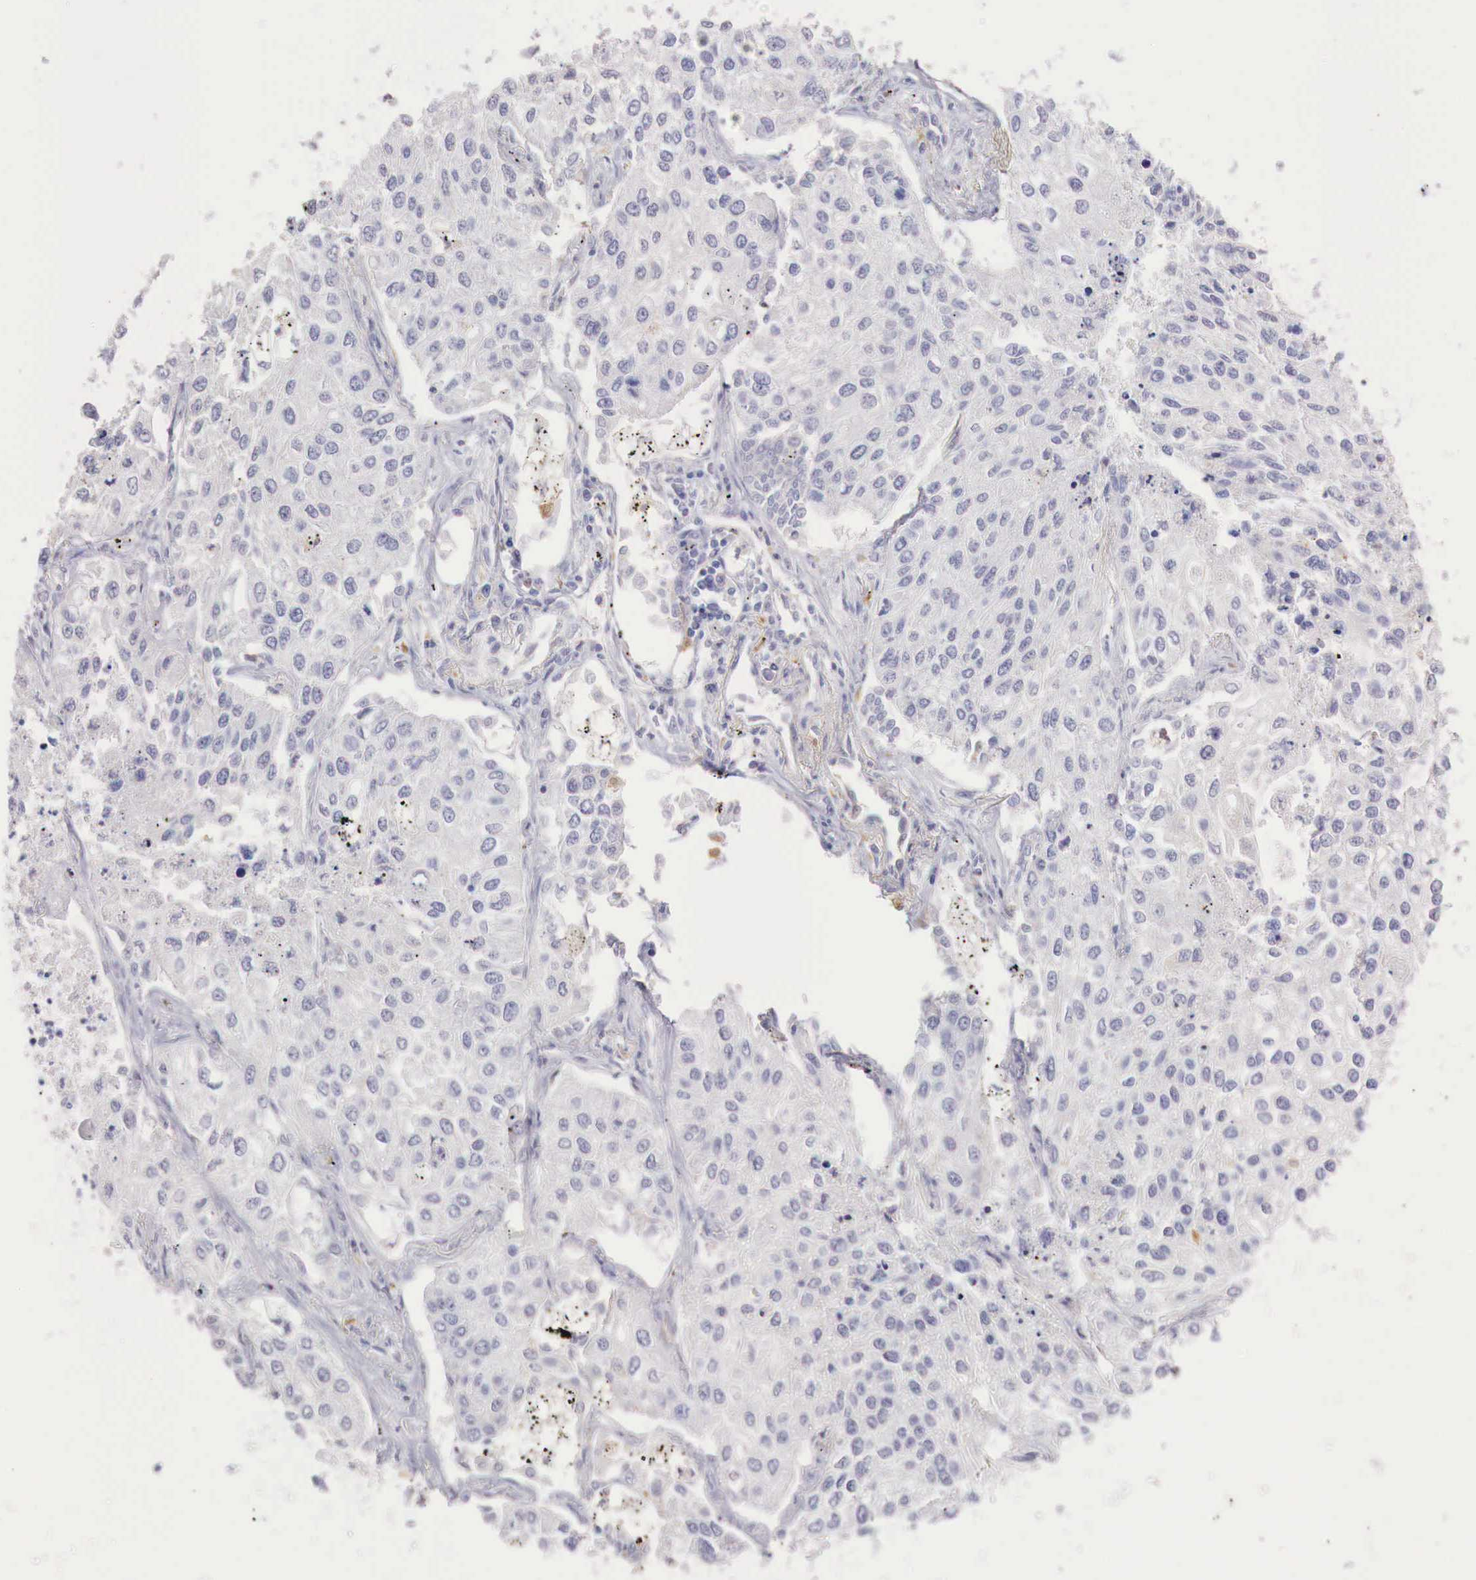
{"staining": {"intensity": "negative", "quantity": "none", "location": "none"}, "tissue": "lung cancer", "cell_type": "Tumor cells", "image_type": "cancer", "snomed": [{"axis": "morphology", "description": "Squamous cell carcinoma, NOS"}, {"axis": "topography", "description": "Lung"}], "caption": "The IHC histopathology image has no significant staining in tumor cells of lung squamous cell carcinoma tissue.", "gene": "RENBP", "patient": {"sex": "male", "age": 75}}